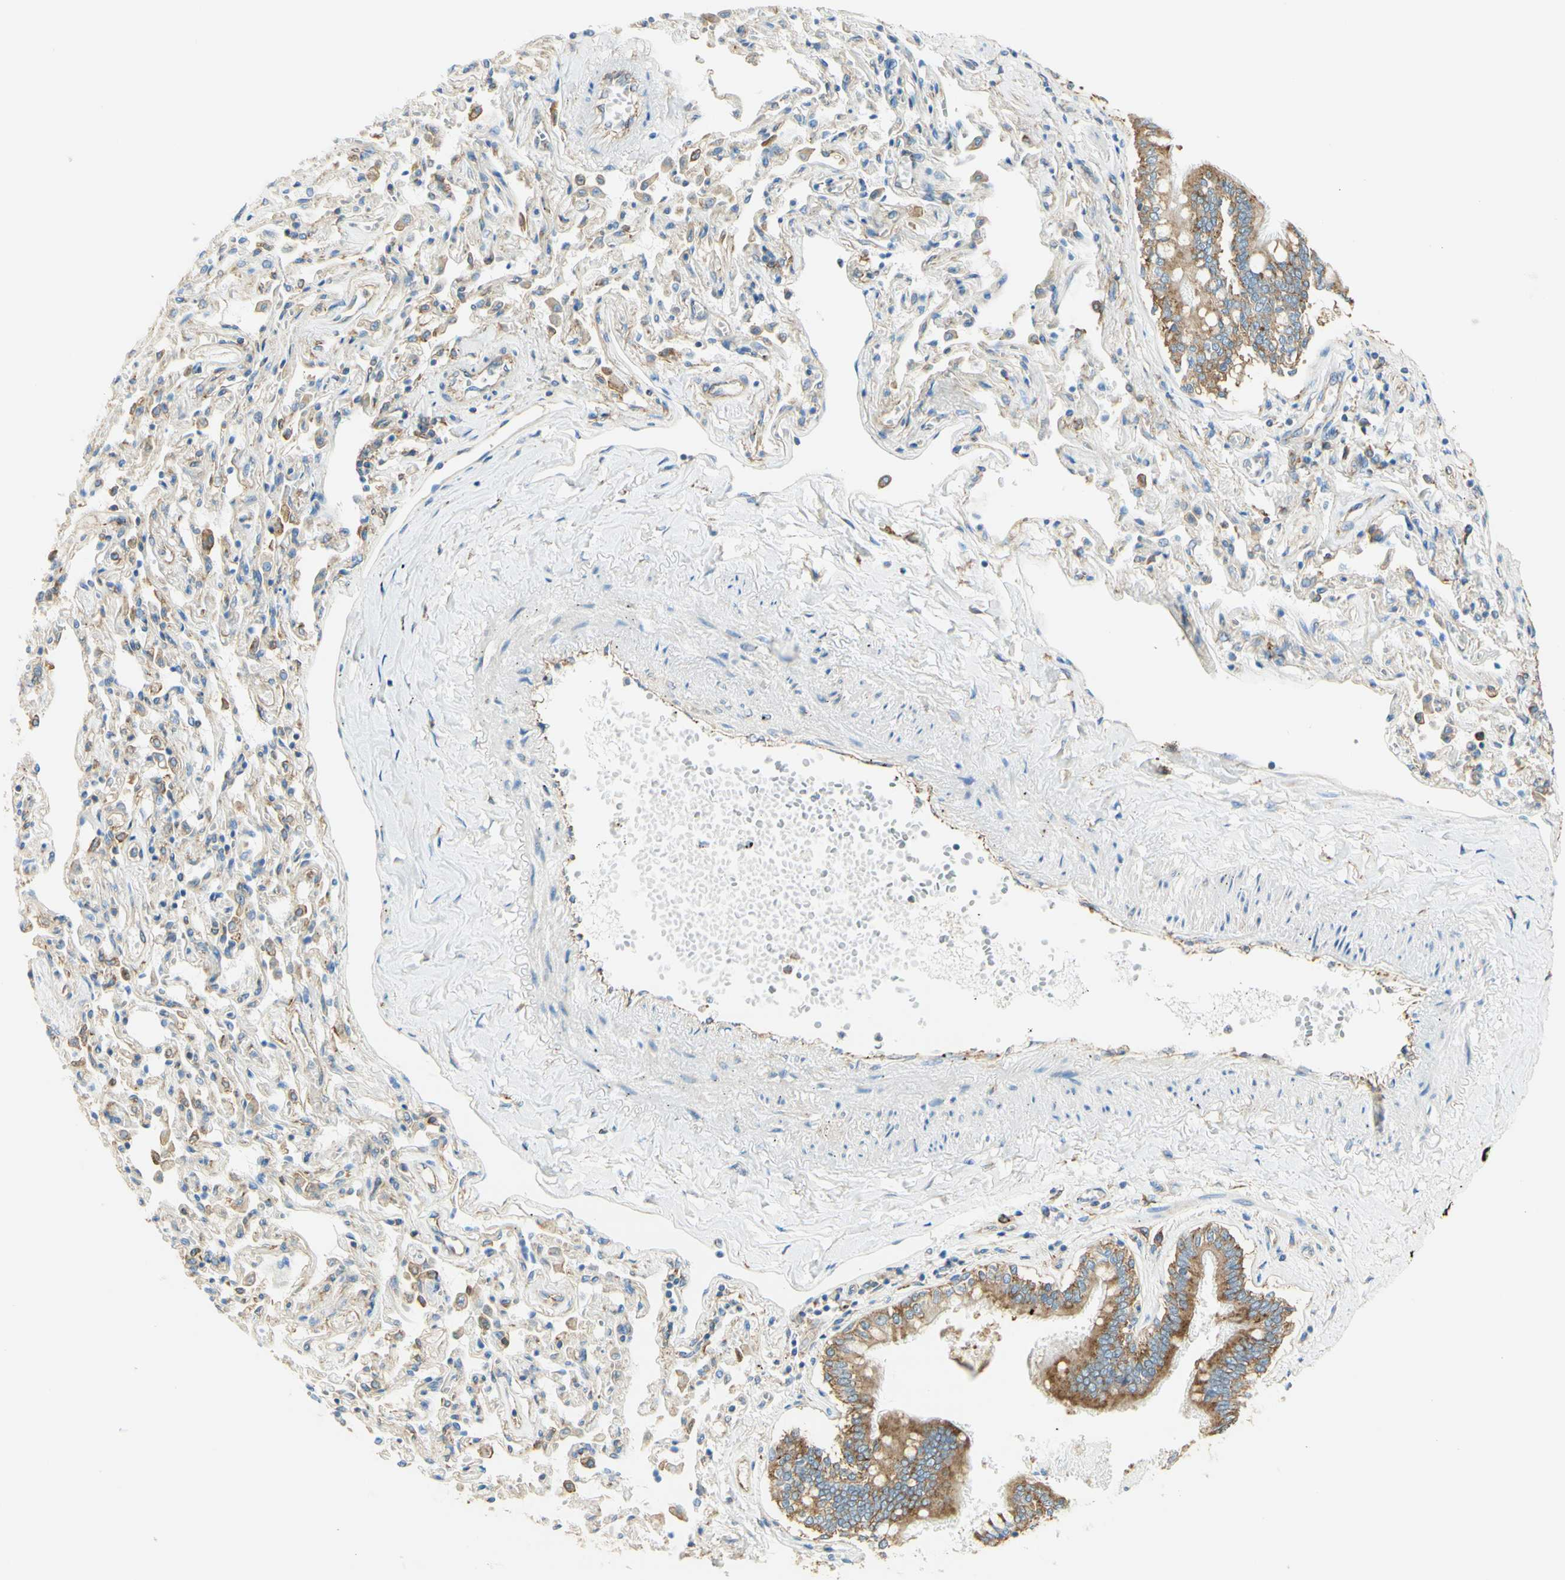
{"staining": {"intensity": "moderate", "quantity": "25%-75%", "location": "cytoplasmic/membranous"}, "tissue": "bronchus", "cell_type": "Respiratory epithelial cells", "image_type": "normal", "snomed": [{"axis": "morphology", "description": "Normal tissue, NOS"}, {"axis": "topography", "description": "Bronchus"}, {"axis": "topography", "description": "Lung"}], "caption": "A brown stain highlights moderate cytoplasmic/membranous positivity of a protein in respiratory epithelial cells of normal human bronchus.", "gene": "CLTC", "patient": {"sex": "male", "age": 64}}